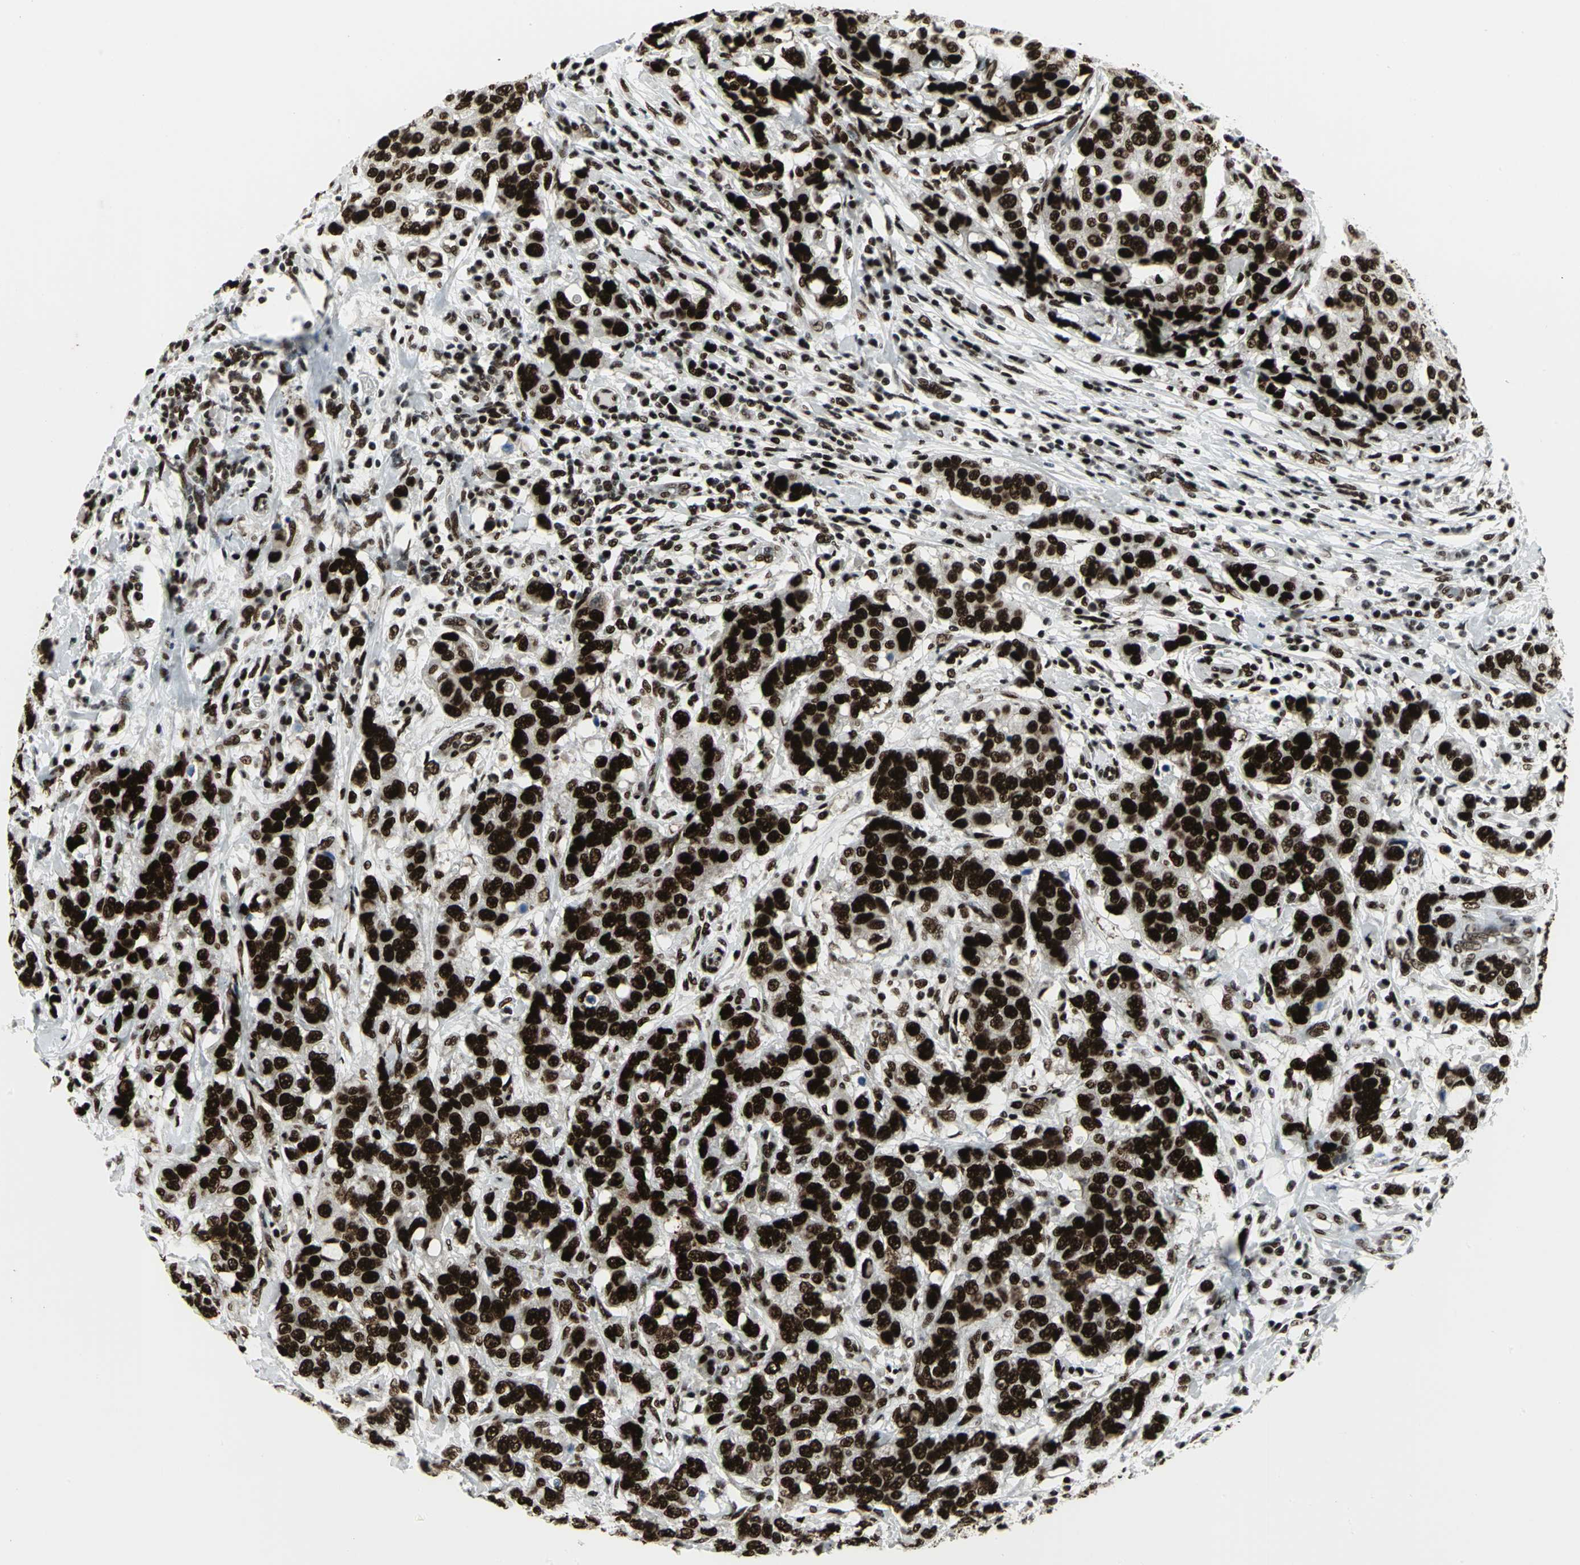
{"staining": {"intensity": "strong", "quantity": ">75%", "location": "nuclear"}, "tissue": "breast cancer", "cell_type": "Tumor cells", "image_type": "cancer", "snomed": [{"axis": "morphology", "description": "Duct carcinoma"}, {"axis": "topography", "description": "Breast"}], "caption": "This micrograph displays intraductal carcinoma (breast) stained with immunohistochemistry to label a protein in brown. The nuclear of tumor cells show strong positivity for the protein. Nuclei are counter-stained blue.", "gene": "SMARCA4", "patient": {"sex": "female", "age": 27}}